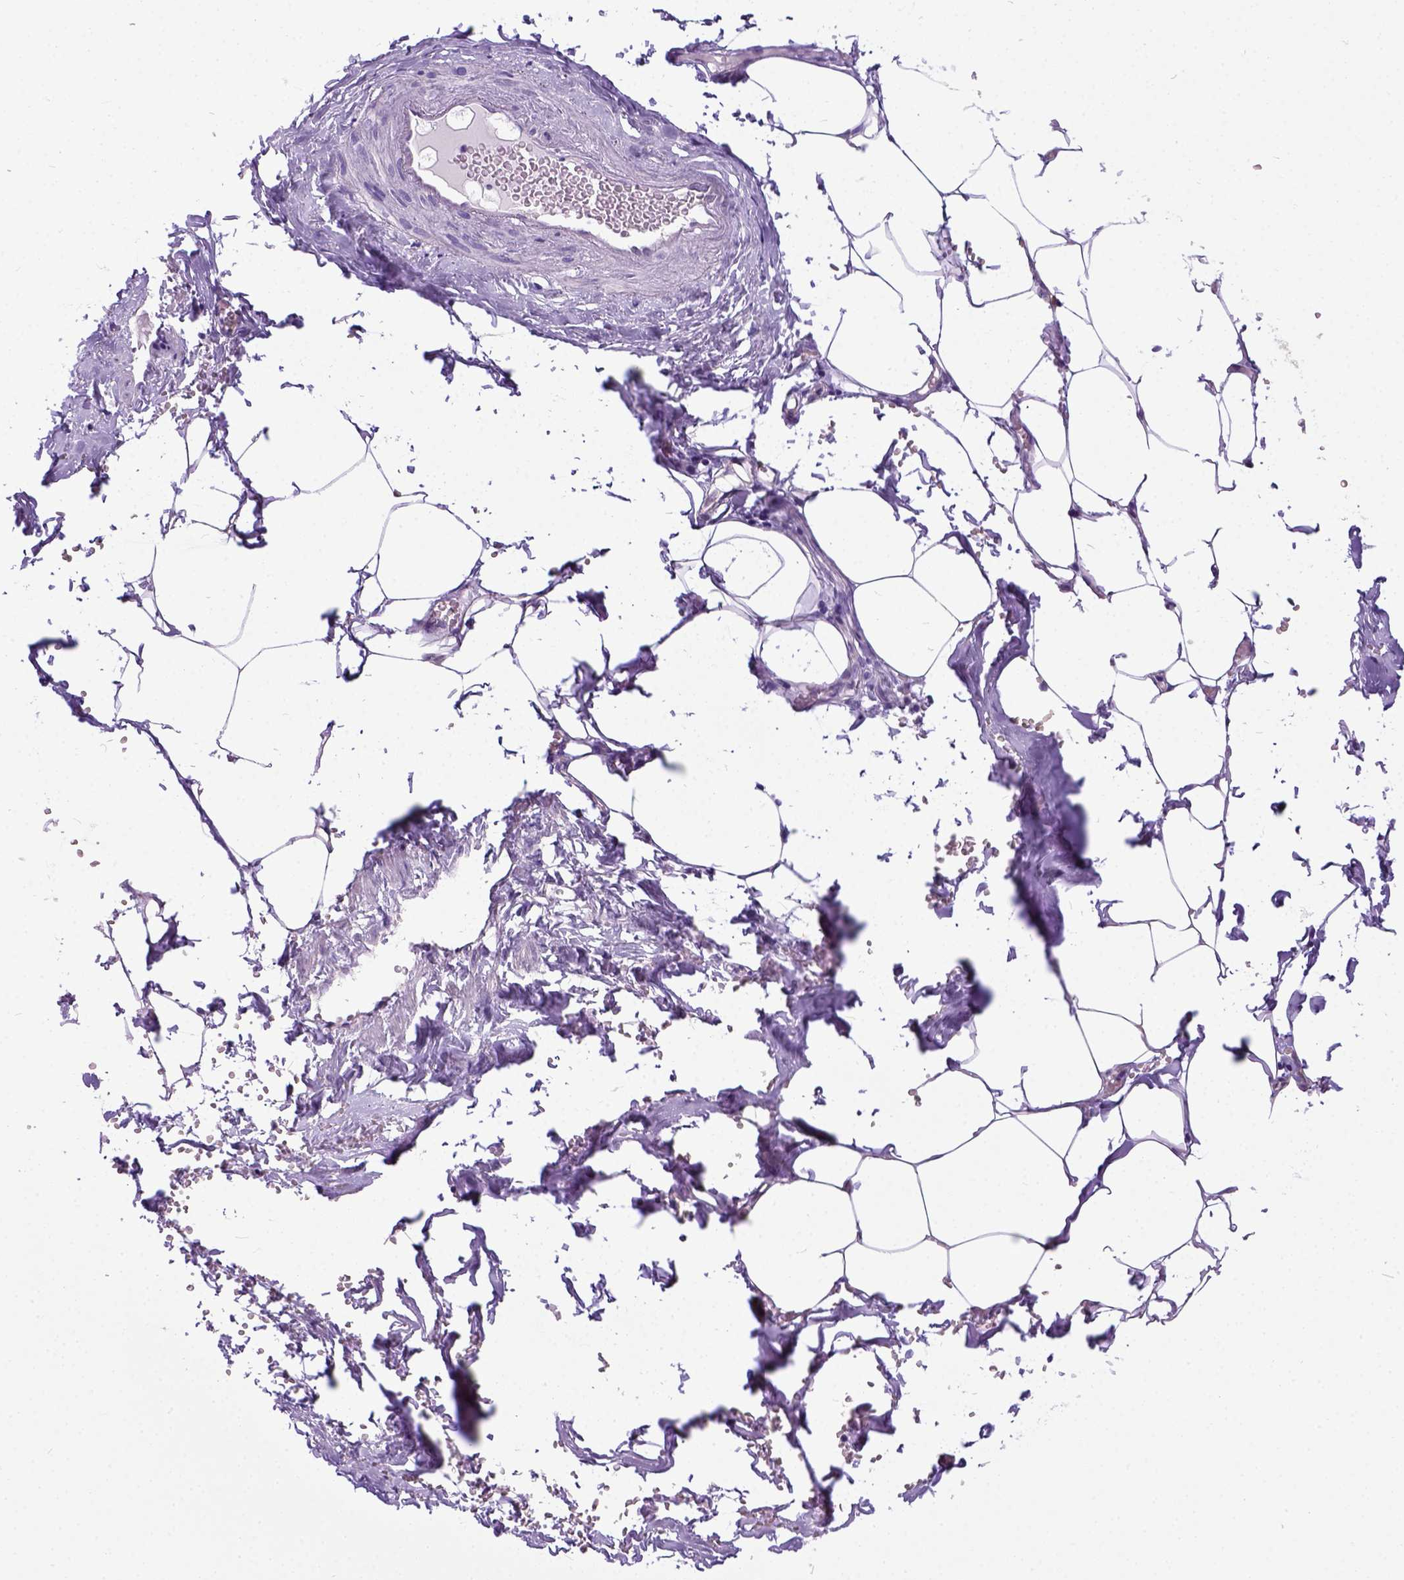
{"staining": {"intensity": "negative", "quantity": "none", "location": "none"}, "tissue": "adipose tissue", "cell_type": "Adipocytes", "image_type": "normal", "snomed": [{"axis": "morphology", "description": "Normal tissue, NOS"}, {"axis": "topography", "description": "Prostate"}, {"axis": "topography", "description": "Peripheral nerve tissue"}], "caption": "Immunohistochemical staining of normal human adipose tissue exhibits no significant expression in adipocytes.", "gene": "NEK5", "patient": {"sex": "male", "age": 55}}